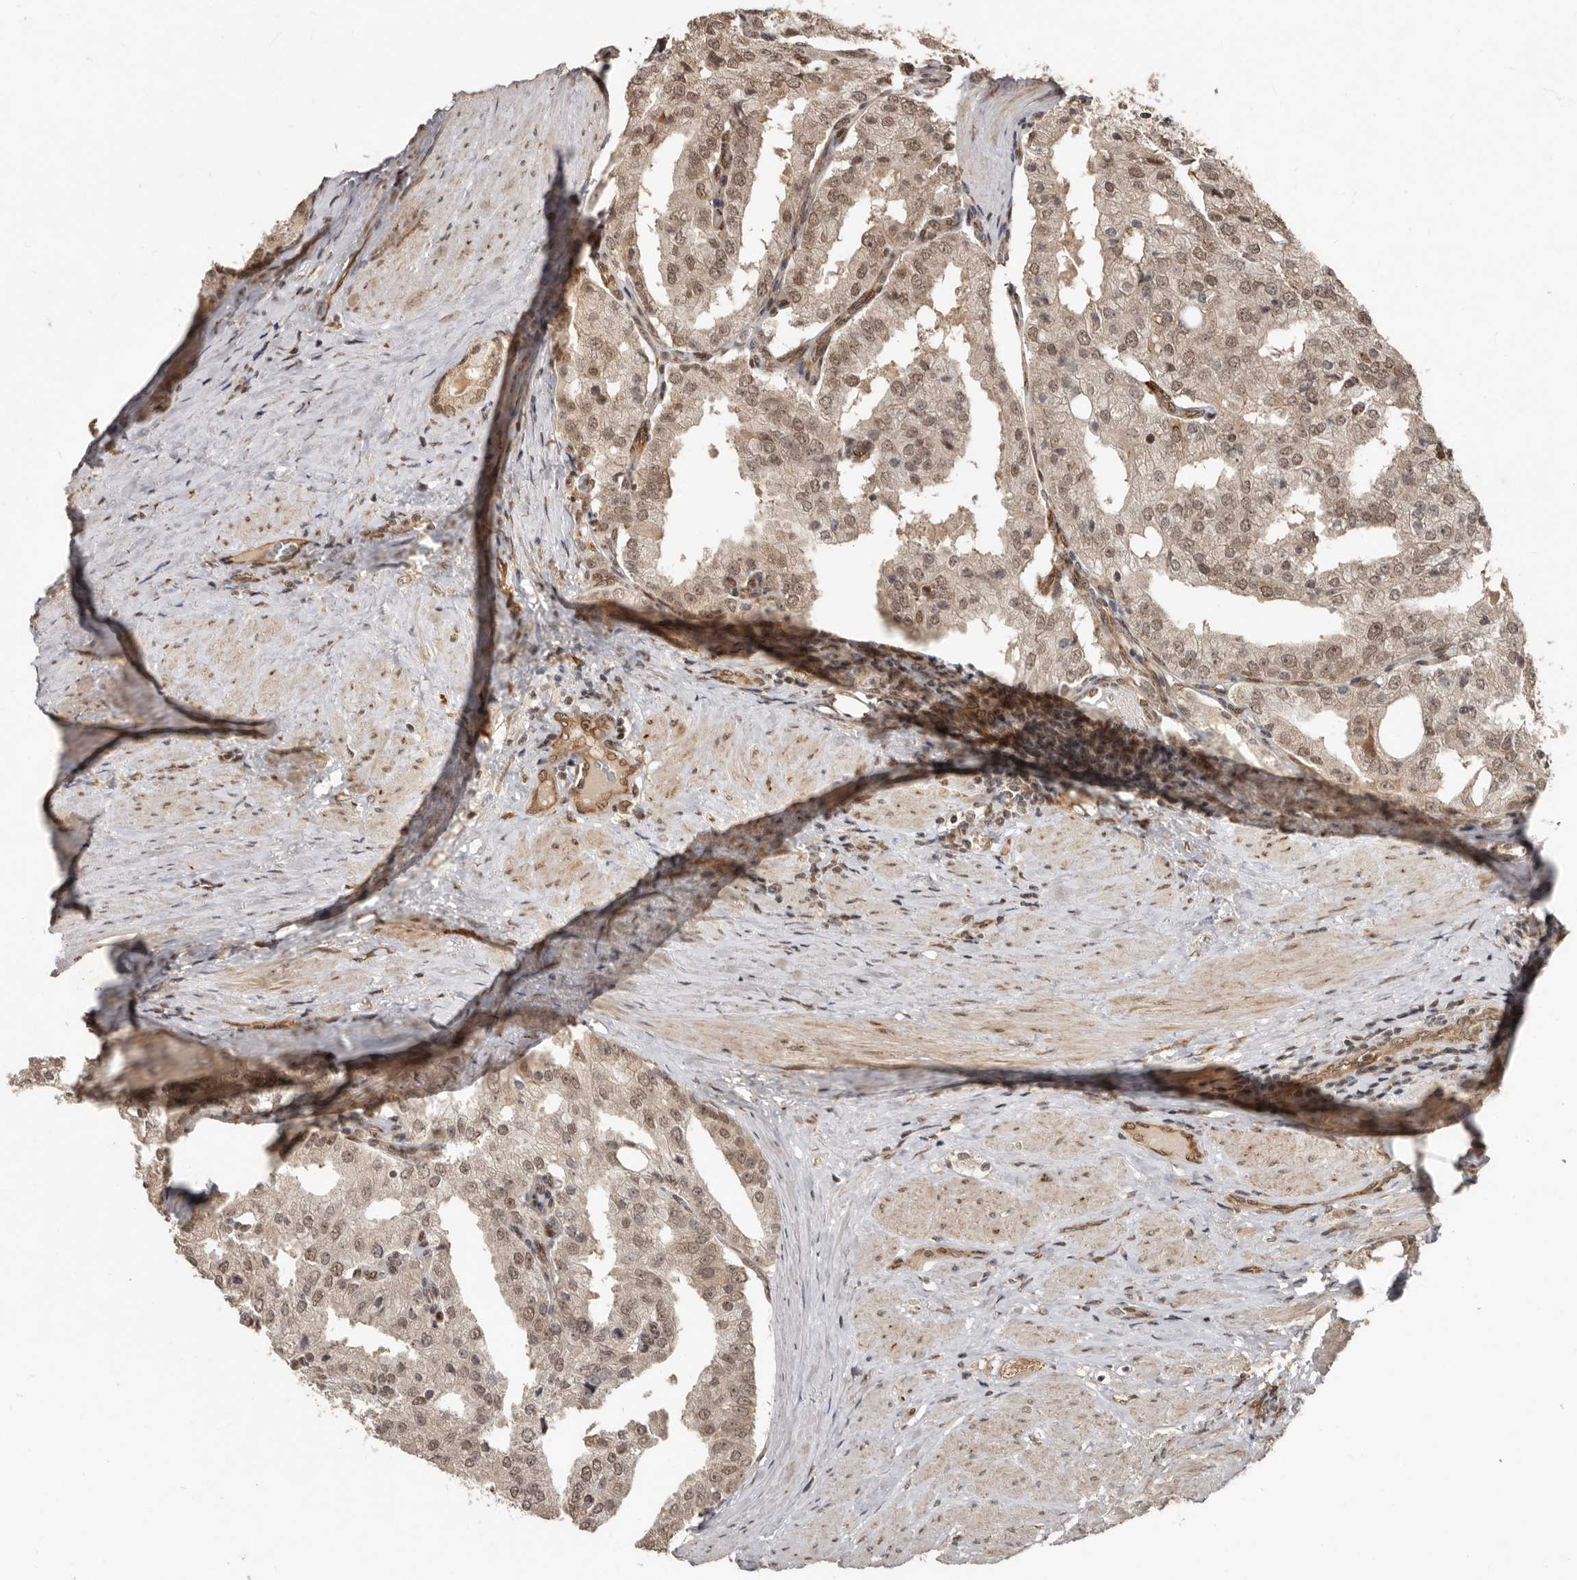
{"staining": {"intensity": "weak", "quantity": ">75%", "location": "cytoplasmic/membranous,nuclear"}, "tissue": "prostate cancer", "cell_type": "Tumor cells", "image_type": "cancer", "snomed": [{"axis": "morphology", "description": "Adenocarcinoma, High grade"}, {"axis": "topography", "description": "Prostate"}], "caption": "IHC micrograph of neoplastic tissue: high-grade adenocarcinoma (prostate) stained using immunohistochemistry reveals low levels of weak protein expression localized specifically in the cytoplasmic/membranous and nuclear of tumor cells, appearing as a cytoplasmic/membranous and nuclear brown color.", "gene": "LRGUK", "patient": {"sex": "male", "age": 50}}